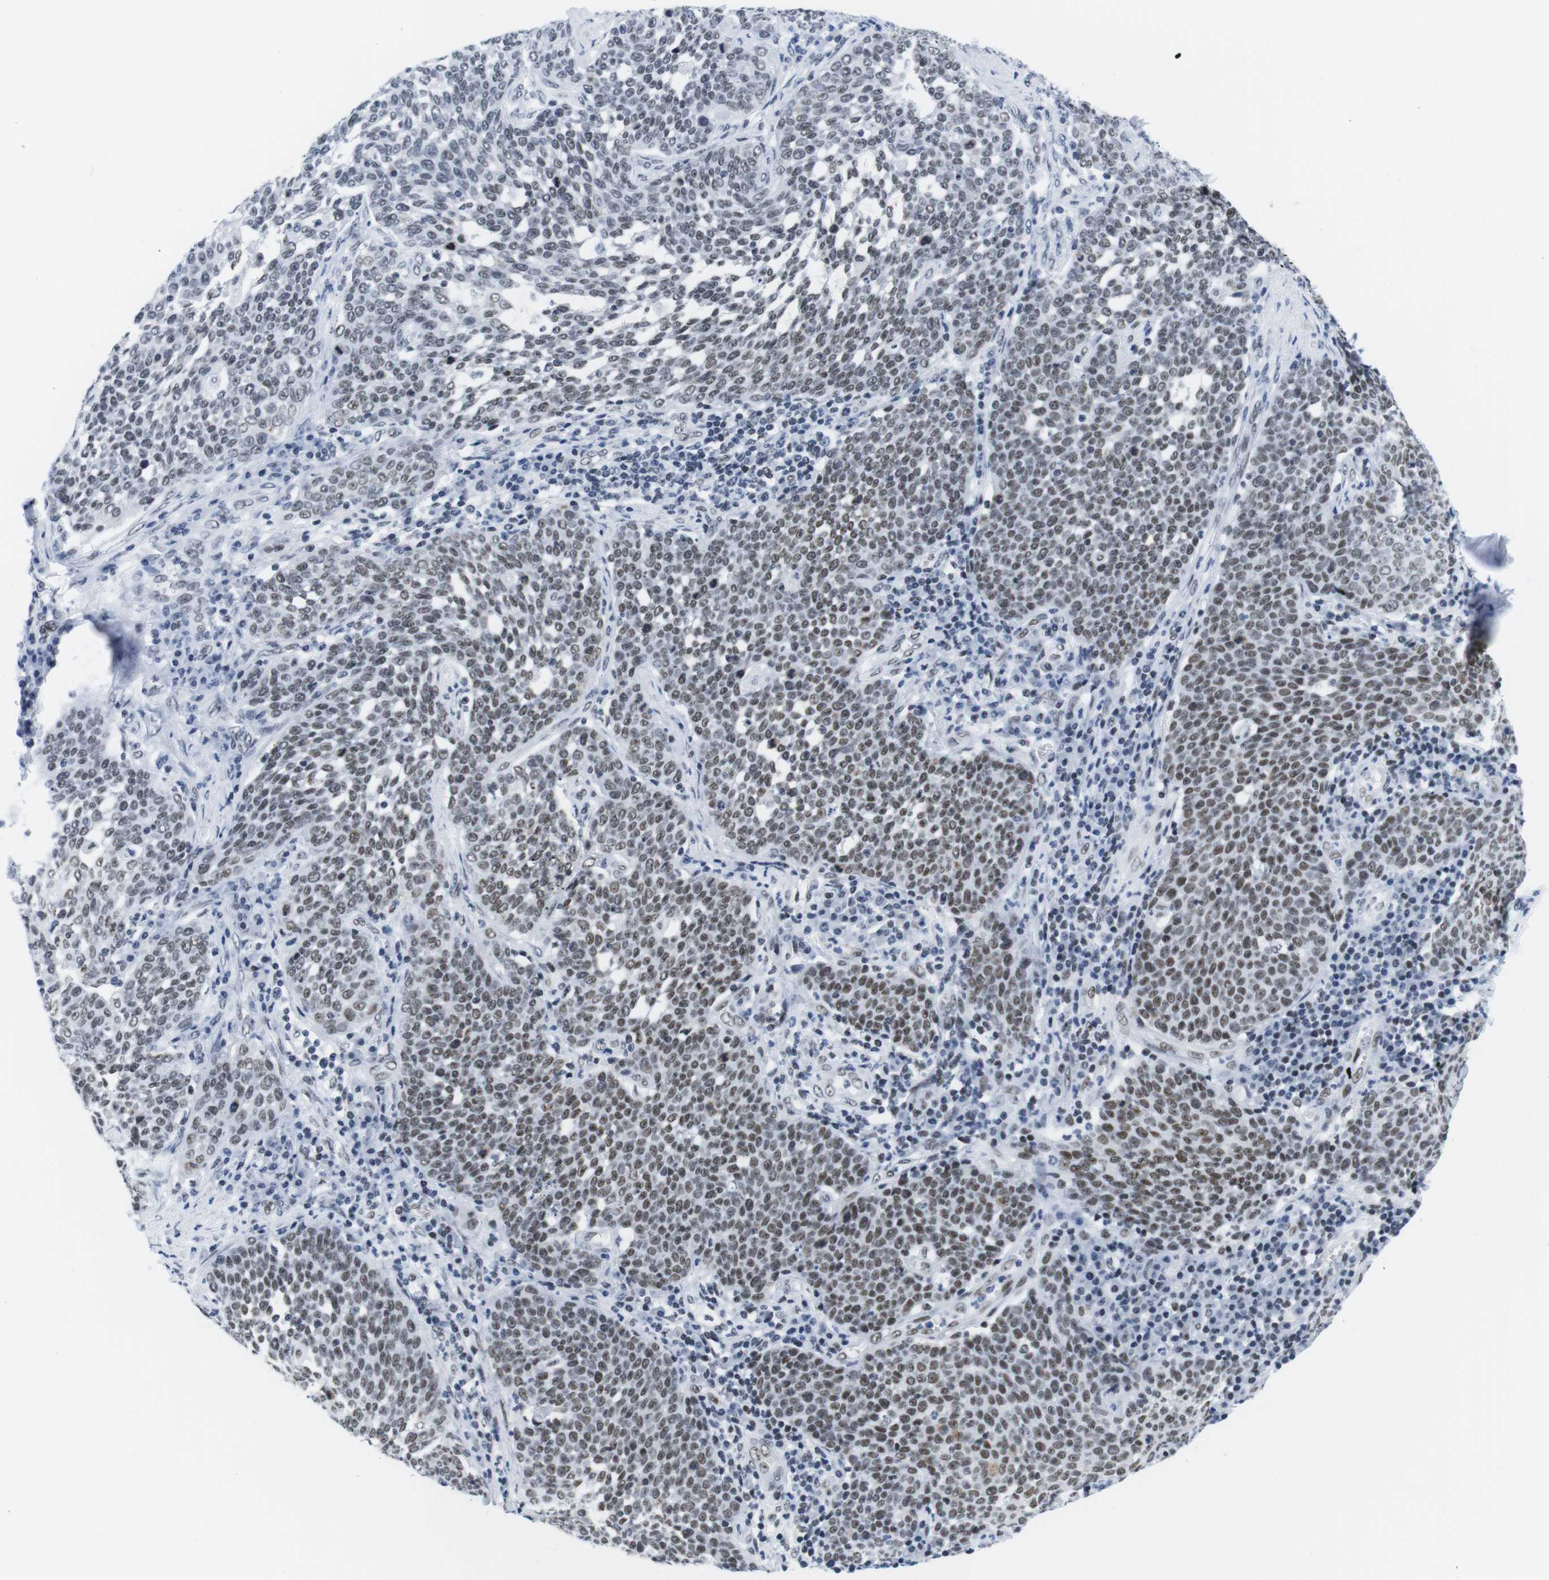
{"staining": {"intensity": "moderate", "quantity": "25%-75%", "location": "nuclear"}, "tissue": "cervical cancer", "cell_type": "Tumor cells", "image_type": "cancer", "snomed": [{"axis": "morphology", "description": "Squamous cell carcinoma, NOS"}, {"axis": "topography", "description": "Cervix"}], "caption": "The immunohistochemical stain labels moderate nuclear staining in tumor cells of cervical squamous cell carcinoma tissue. Using DAB (3,3'-diaminobenzidine) (brown) and hematoxylin (blue) stains, captured at high magnification using brightfield microscopy.", "gene": "IFI16", "patient": {"sex": "female", "age": 34}}